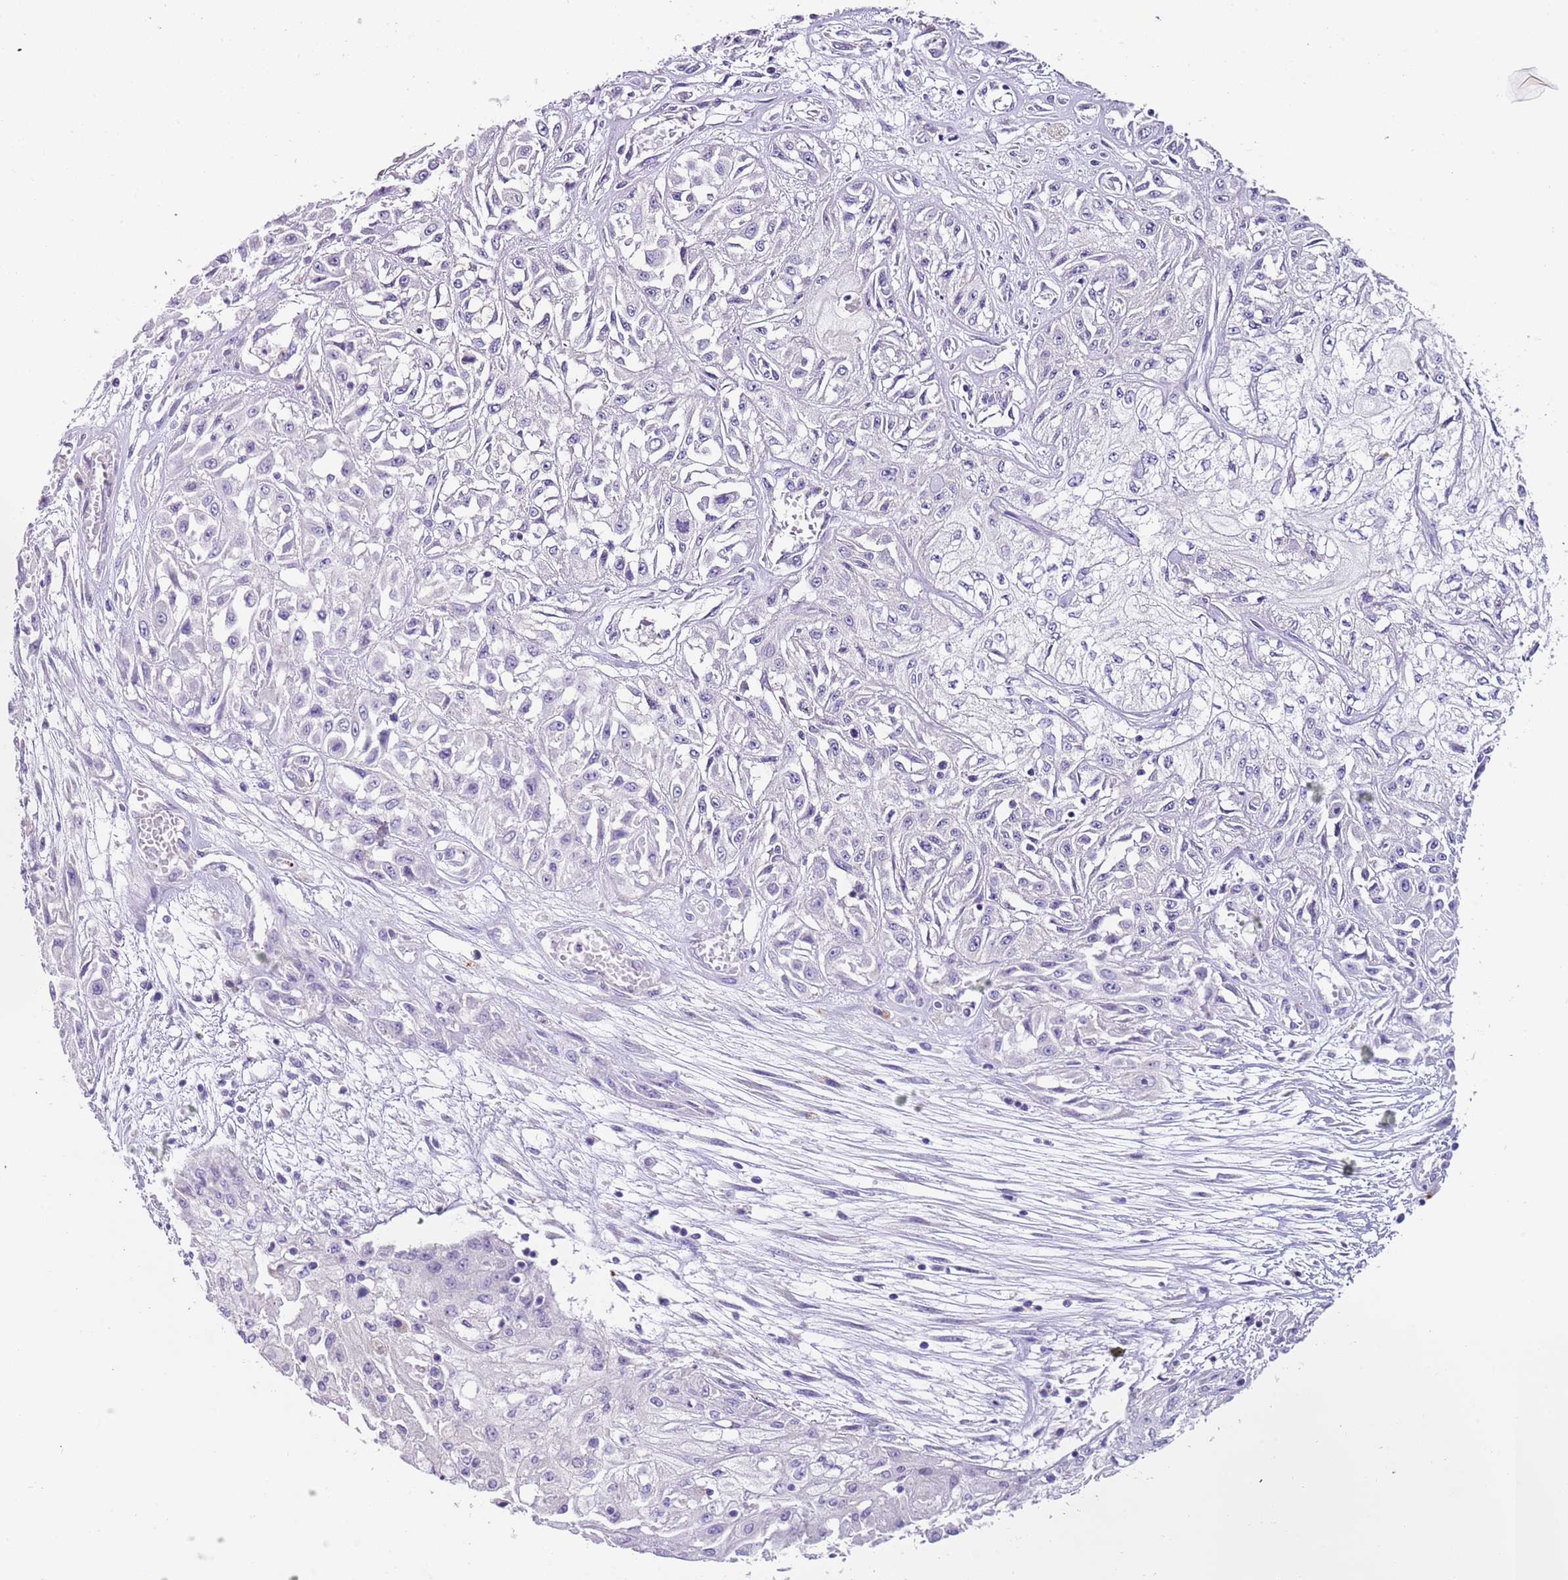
{"staining": {"intensity": "negative", "quantity": "none", "location": "none"}, "tissue": "skin cancer", "cell_type": "Tumor cells", "image_type": "cancer", "snomed": [{"axis": "morphology", "description": "Squamous cell carcinoma, NOS"}, {"axis": "morphology", "description": "Squamous cell carcinoma, metastatic, NOS"}, {"axis": "topography", "description": "Skin"}, {"axis": "topography", "description": "Lymph node"}], "caption": "Immunohistochemical staining of squamous cell carcinoma (skin) reveals no significant positivity in tumor cells.", "gene": "LRRN3", "patient": {"sex": "male", "age": 75}}